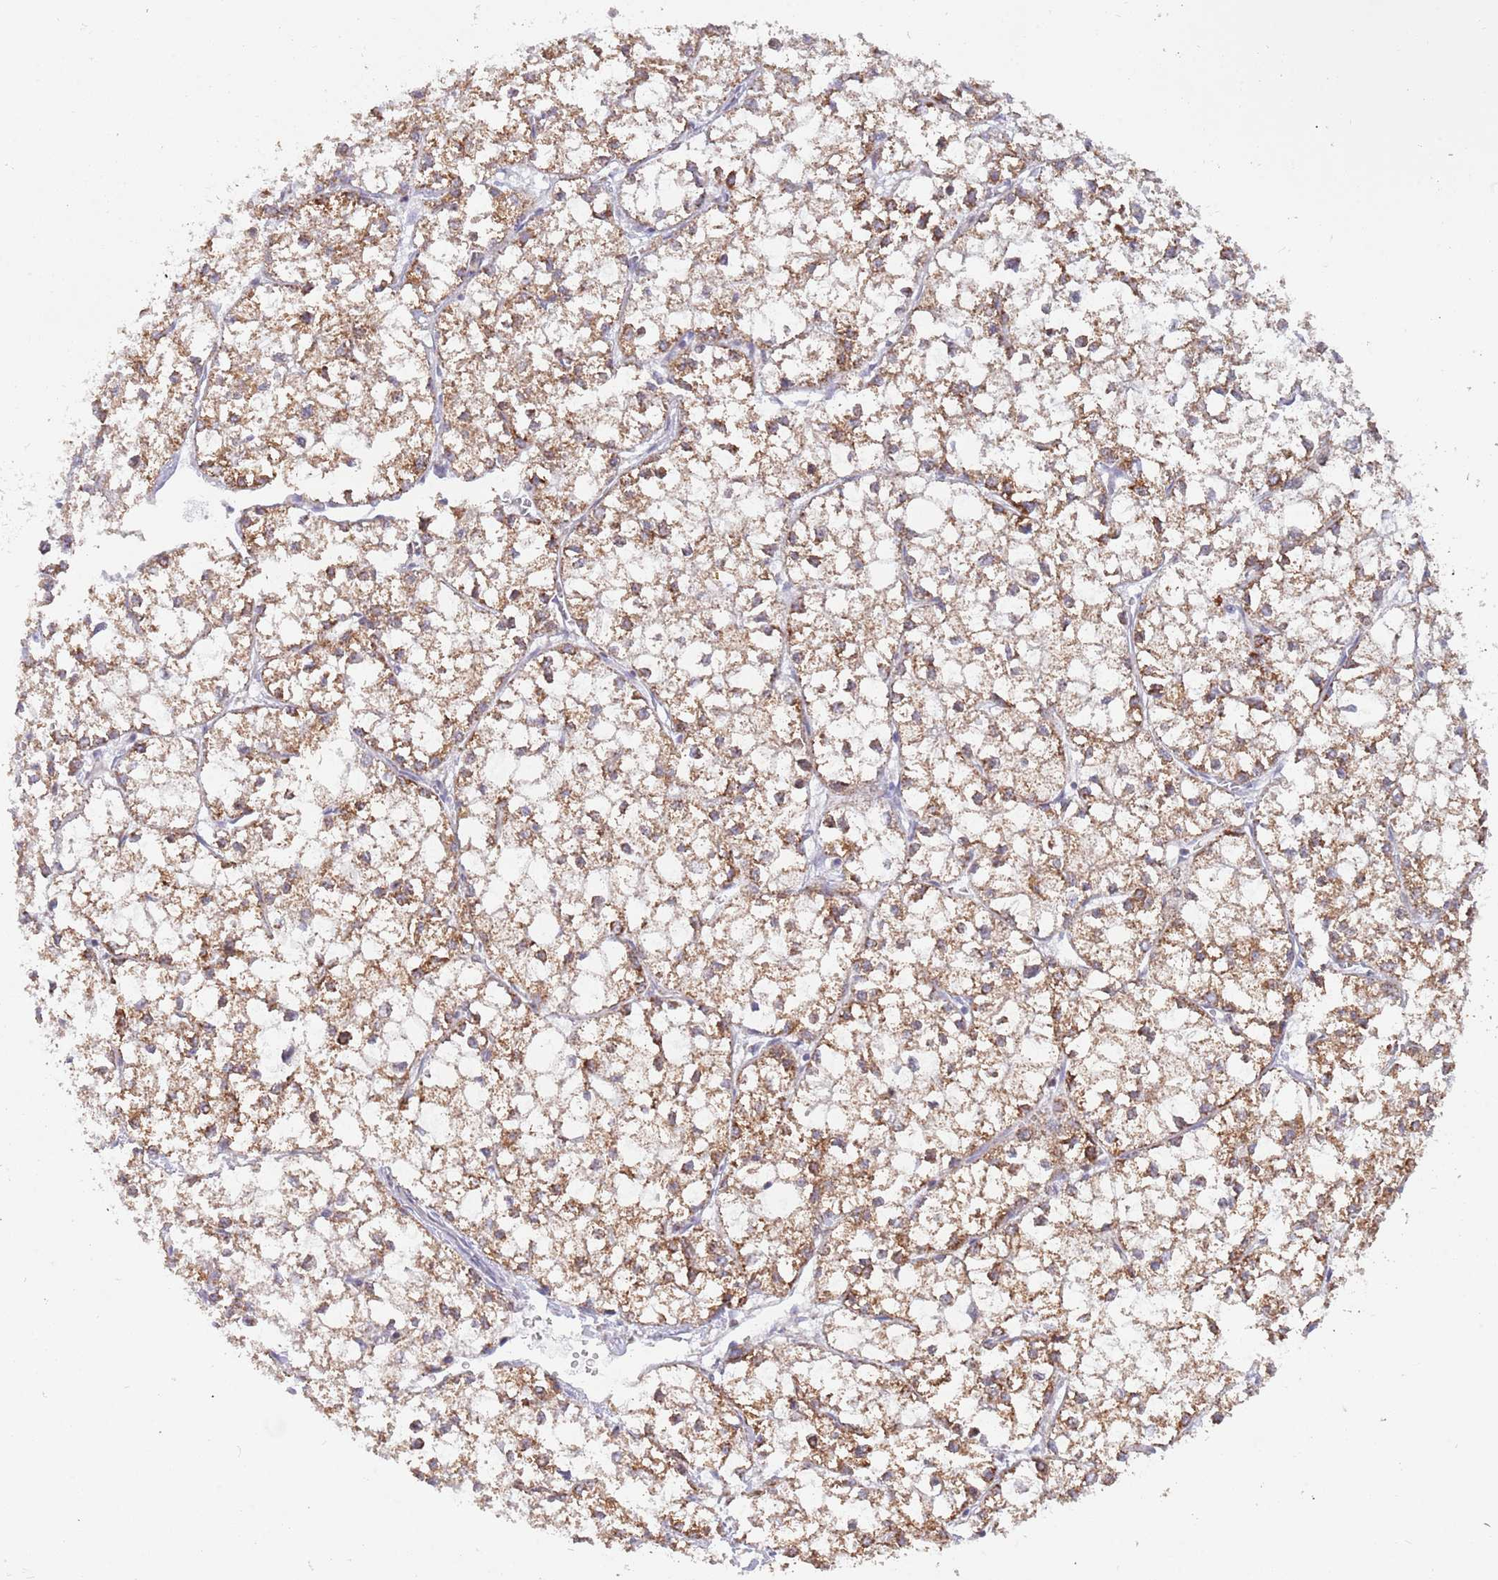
{"staining": {"intensity": "moderate", "quantity": ">75%", "location": "cytoplasmic/membranous"}, "tissue": "liver cancer", "cell_type": "Tumor cells", "image_type": "cancer", "snomed": [{"axis": "morphology", "description": "Carcinoma, Hepatocellular, NOS"}, {"axis": "topography", "description": "Liver"}], "caption": "Immunohistochemical staining of hepatocellular carcinoma (liver) displays medium levels of moderate cytoplasmic/membranous staining in about >75% of tumor cells.", "gene": "TIMM13", "patient": {"sex": "female", "age": 43}}